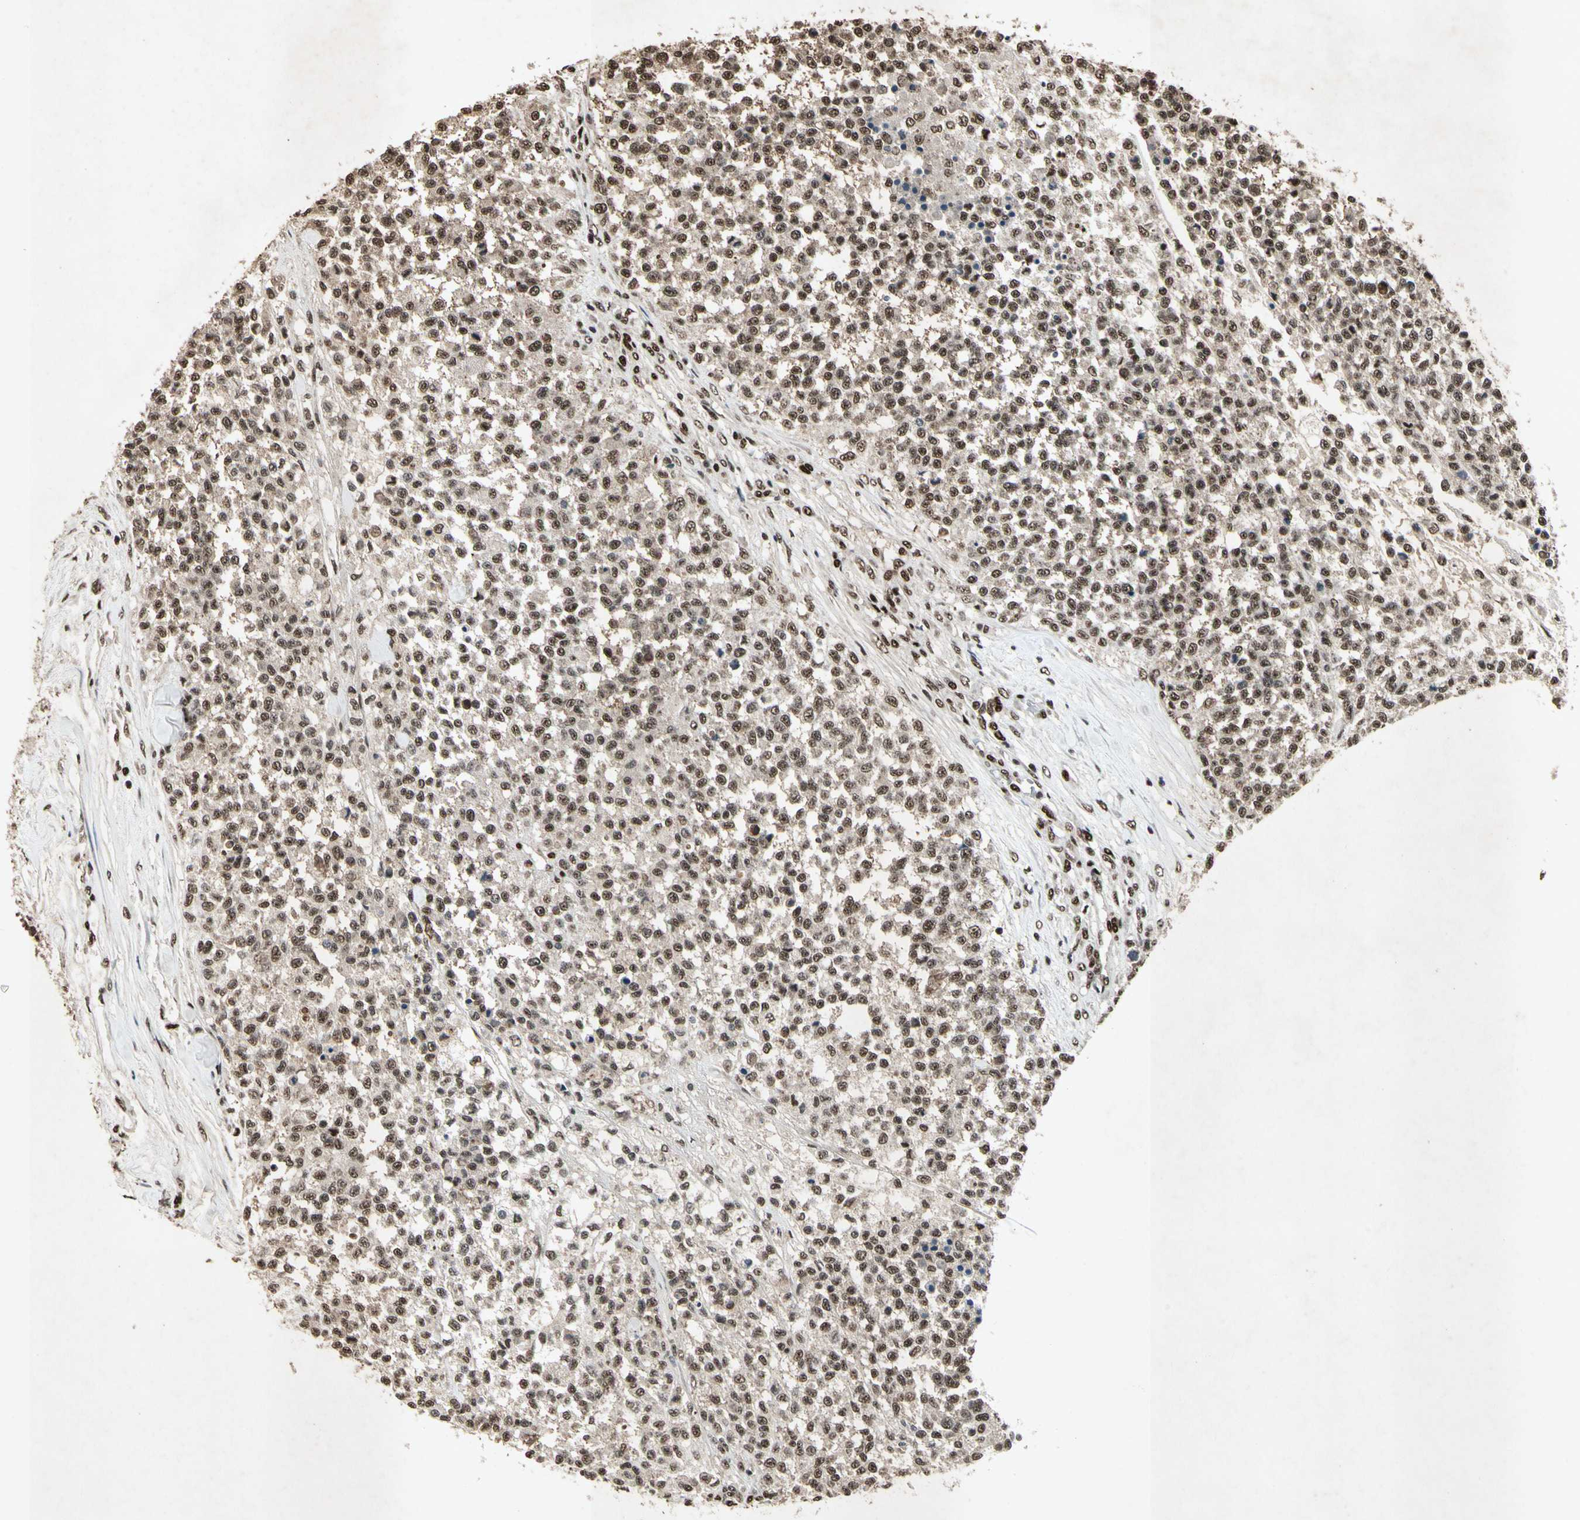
{"staining": {"intensity": "moderate", "quantity": ">75%", "location": "nuclear"}, "tissue": "testis cancer", "cell_type": "Tumor cells", "image_type": "cancer", "snomed": [{"axis": "morphology", "description": "Seminoma, NOS"}, {"axis": "topography", "description": "Testis"}], "caption": "Testis seminoma stained with a brown dye displays moderate nuclear positive expression in approximately >75% of tumor cells.", "gene": "TBX2", "patient": {"sex": "male", "age": 59}}